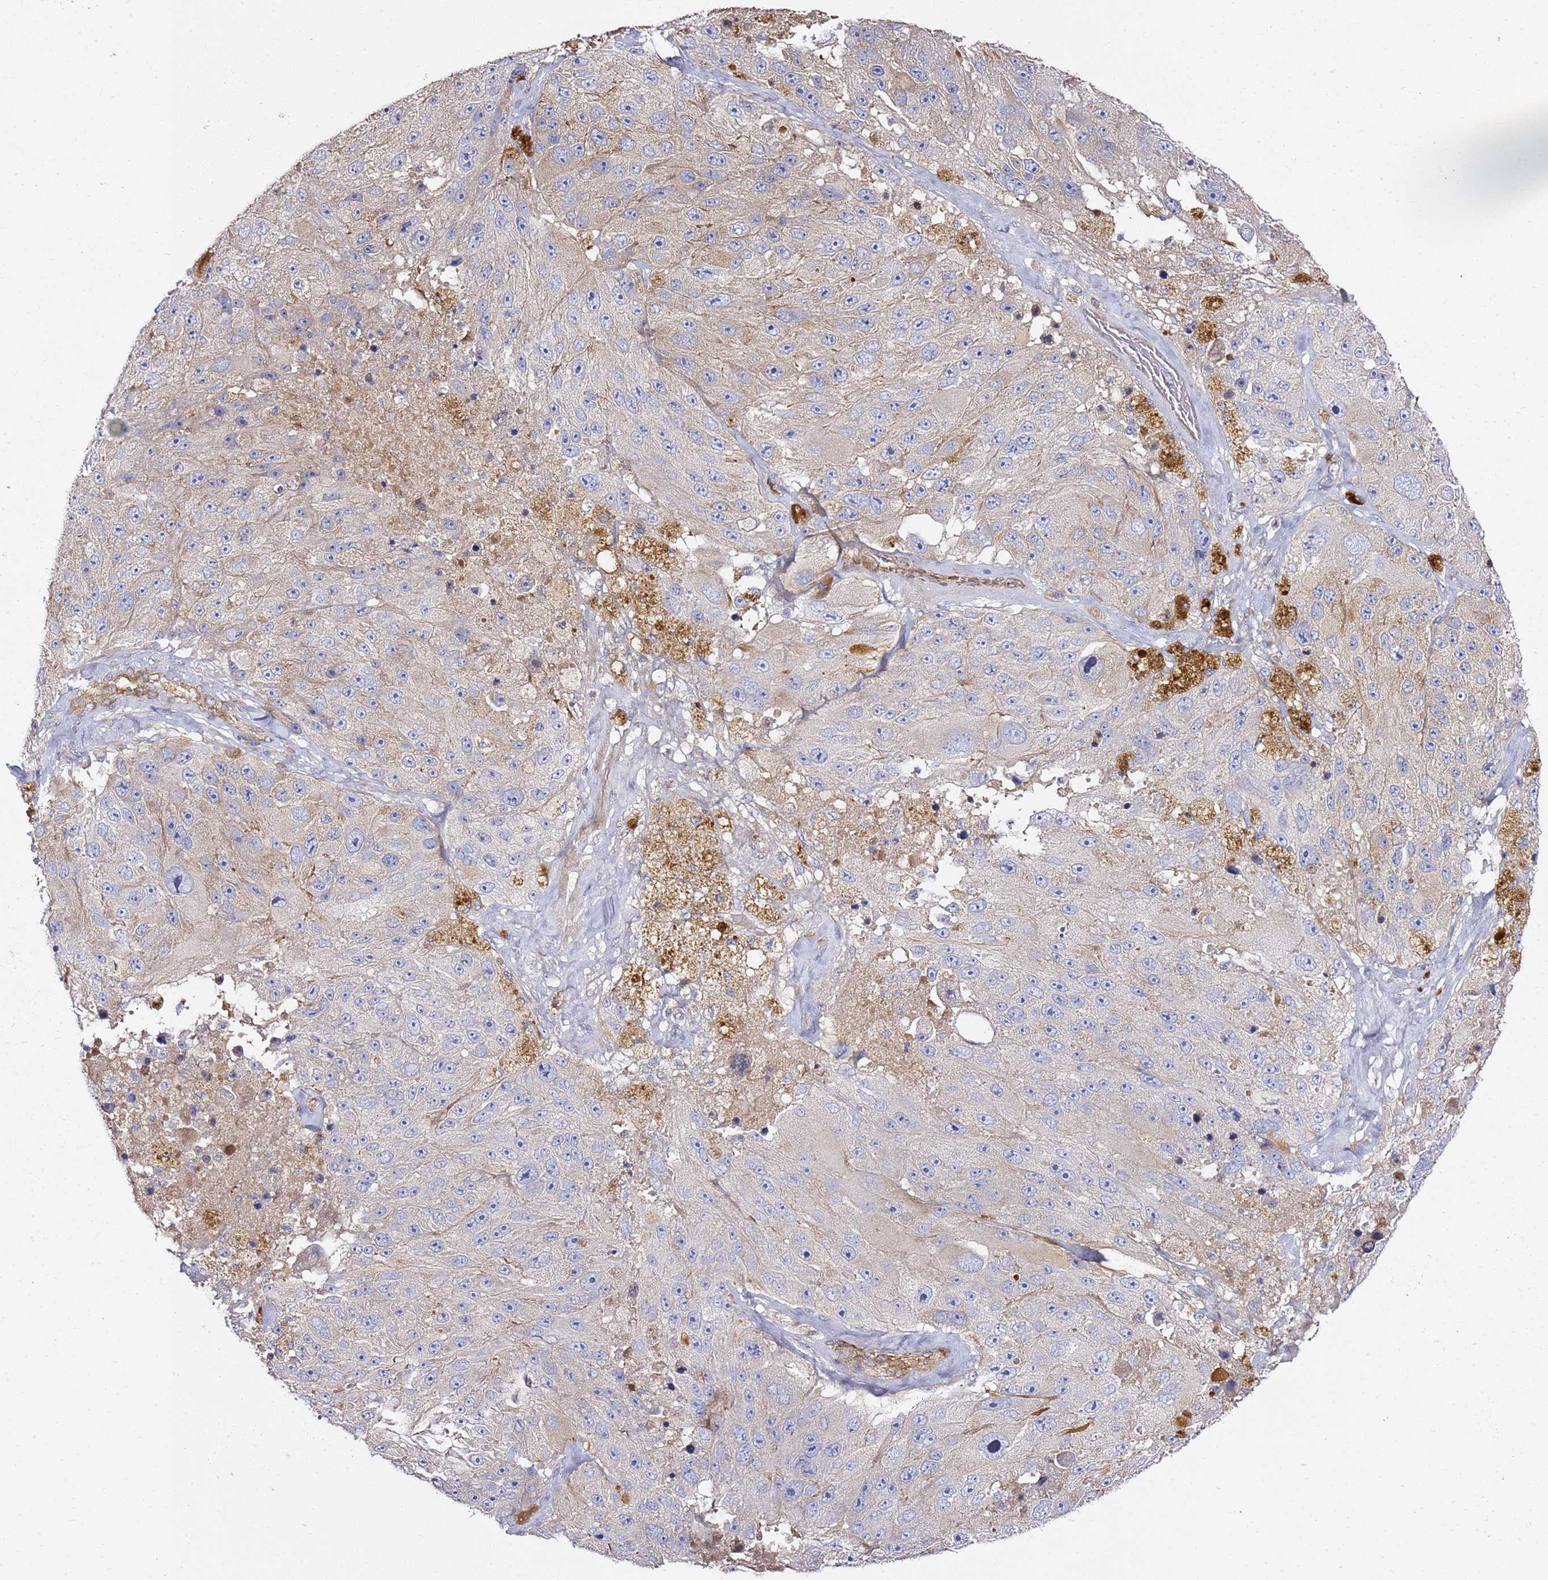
{"staining": {"intensity": "negative", "quantity": "none", "location": "none"}, "tissue": "melanoma", "cell_type": "Tumor cells", "image_type": "cancer", "snomed": [{"axis": "morphology", "description": "Malignant melanoma, Metastatic site"}, {"axis": "topography", "description": "Lymph node"}], "caption": "IHC photomicrograph of neoplastic tissue: malignant melanoma (metastatic site) stained with DAB reveals no significant protein positivity in tumor cells. (Stains: DAB (3,3'-diaminobenzidine) immunohistochemistry (IHC) with hematoxylin counter stain, Microscopy: brightfield microscopy at high magnification).", "gene": "EPS8L1", "patient": {"sex": "male", "age": 62}}